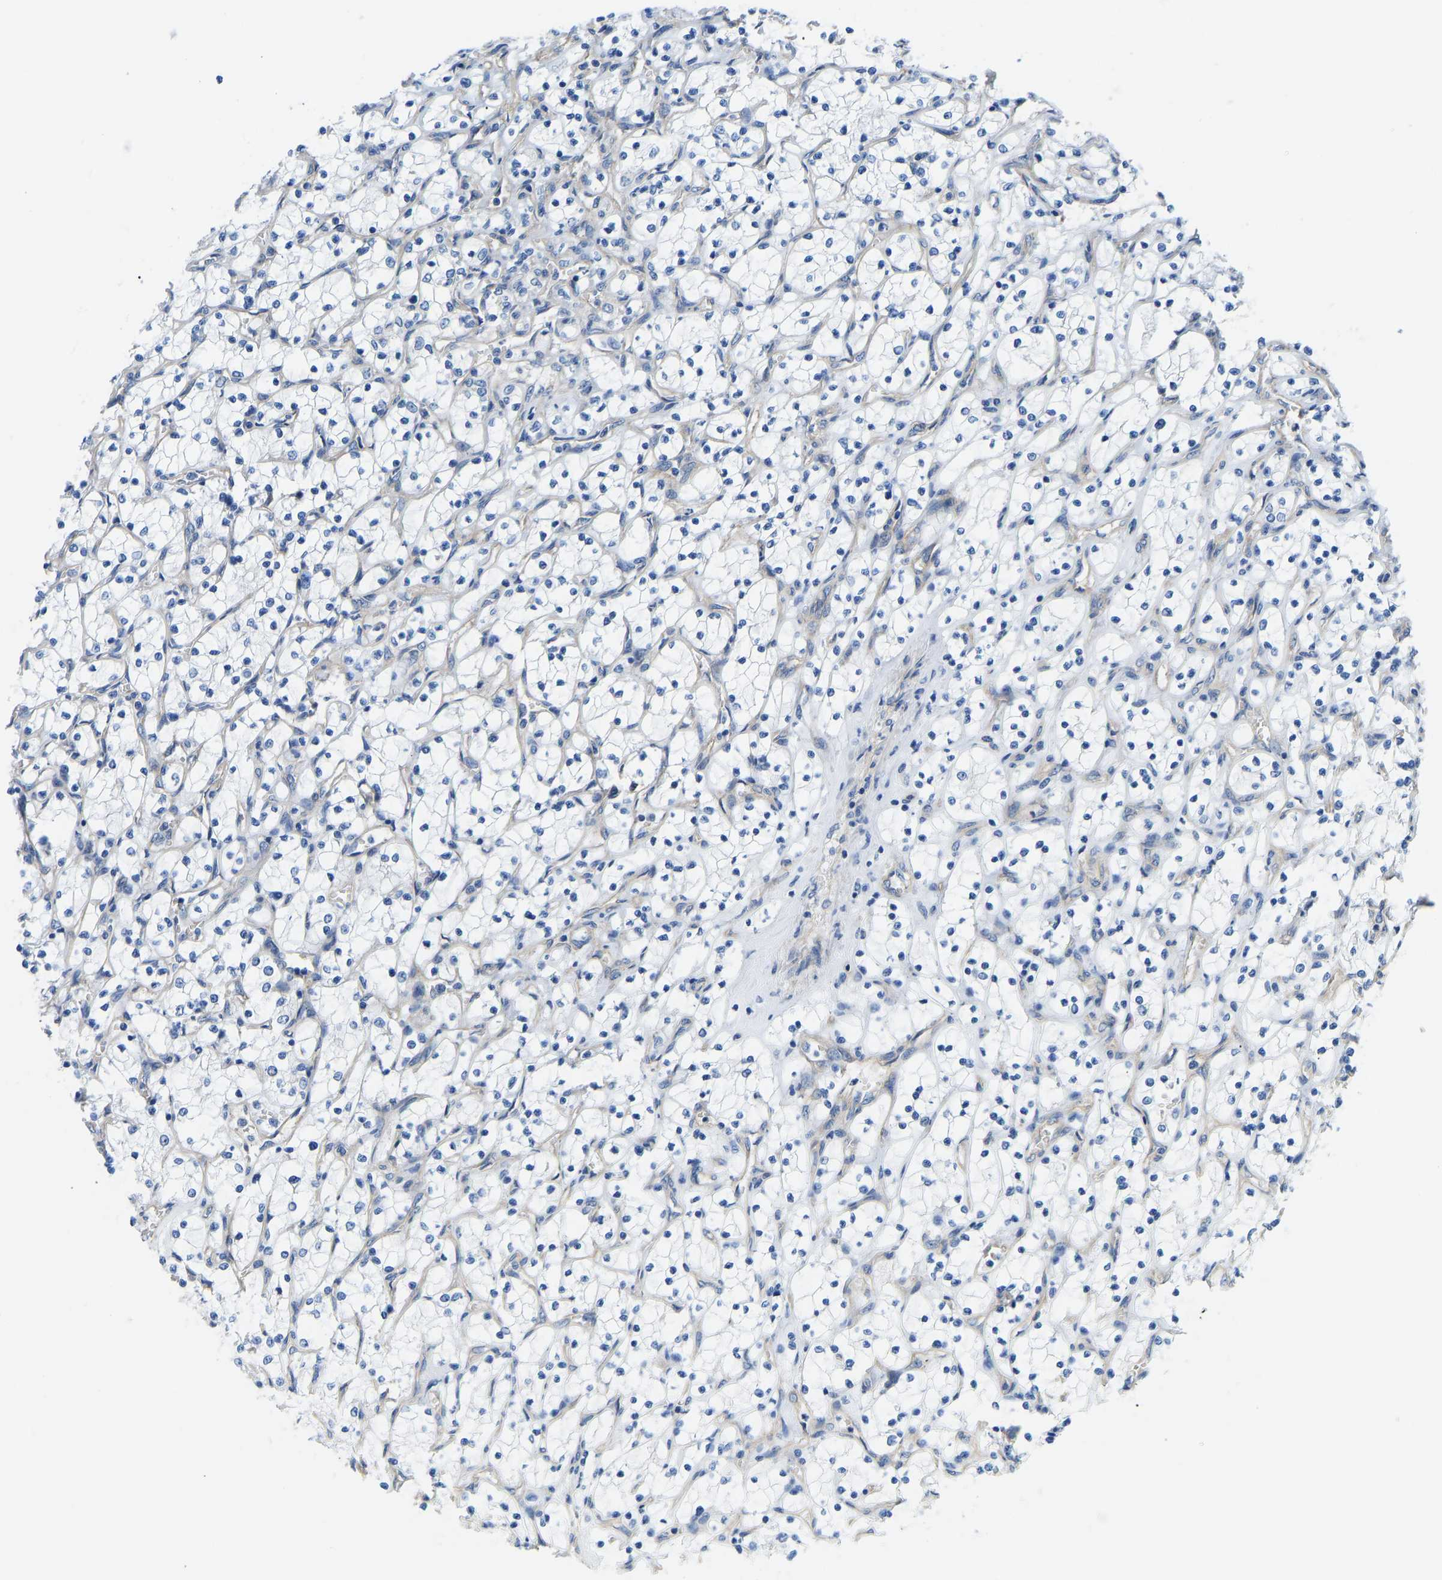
{"staining": {"intensity": "negative", "quantity": "none", "location": "none"}, "tissue": "renal cancer", "cell_type": "Tumor cells", "image_type": "cancer", "snomed": [{"axis": "morphology", "description": "Adenocarcinoma, NOS"}, {"axis": "topography", "description": "Kidney"}], "caption": "DAB (3,3'-diaminobenzidine) immunohistochemical staining of human adenocarcinoma (renal) demonstrates no significant positivity in tumor cells.", "gene": "CHAD", "patient": {"sex": "female", "age": 69}}